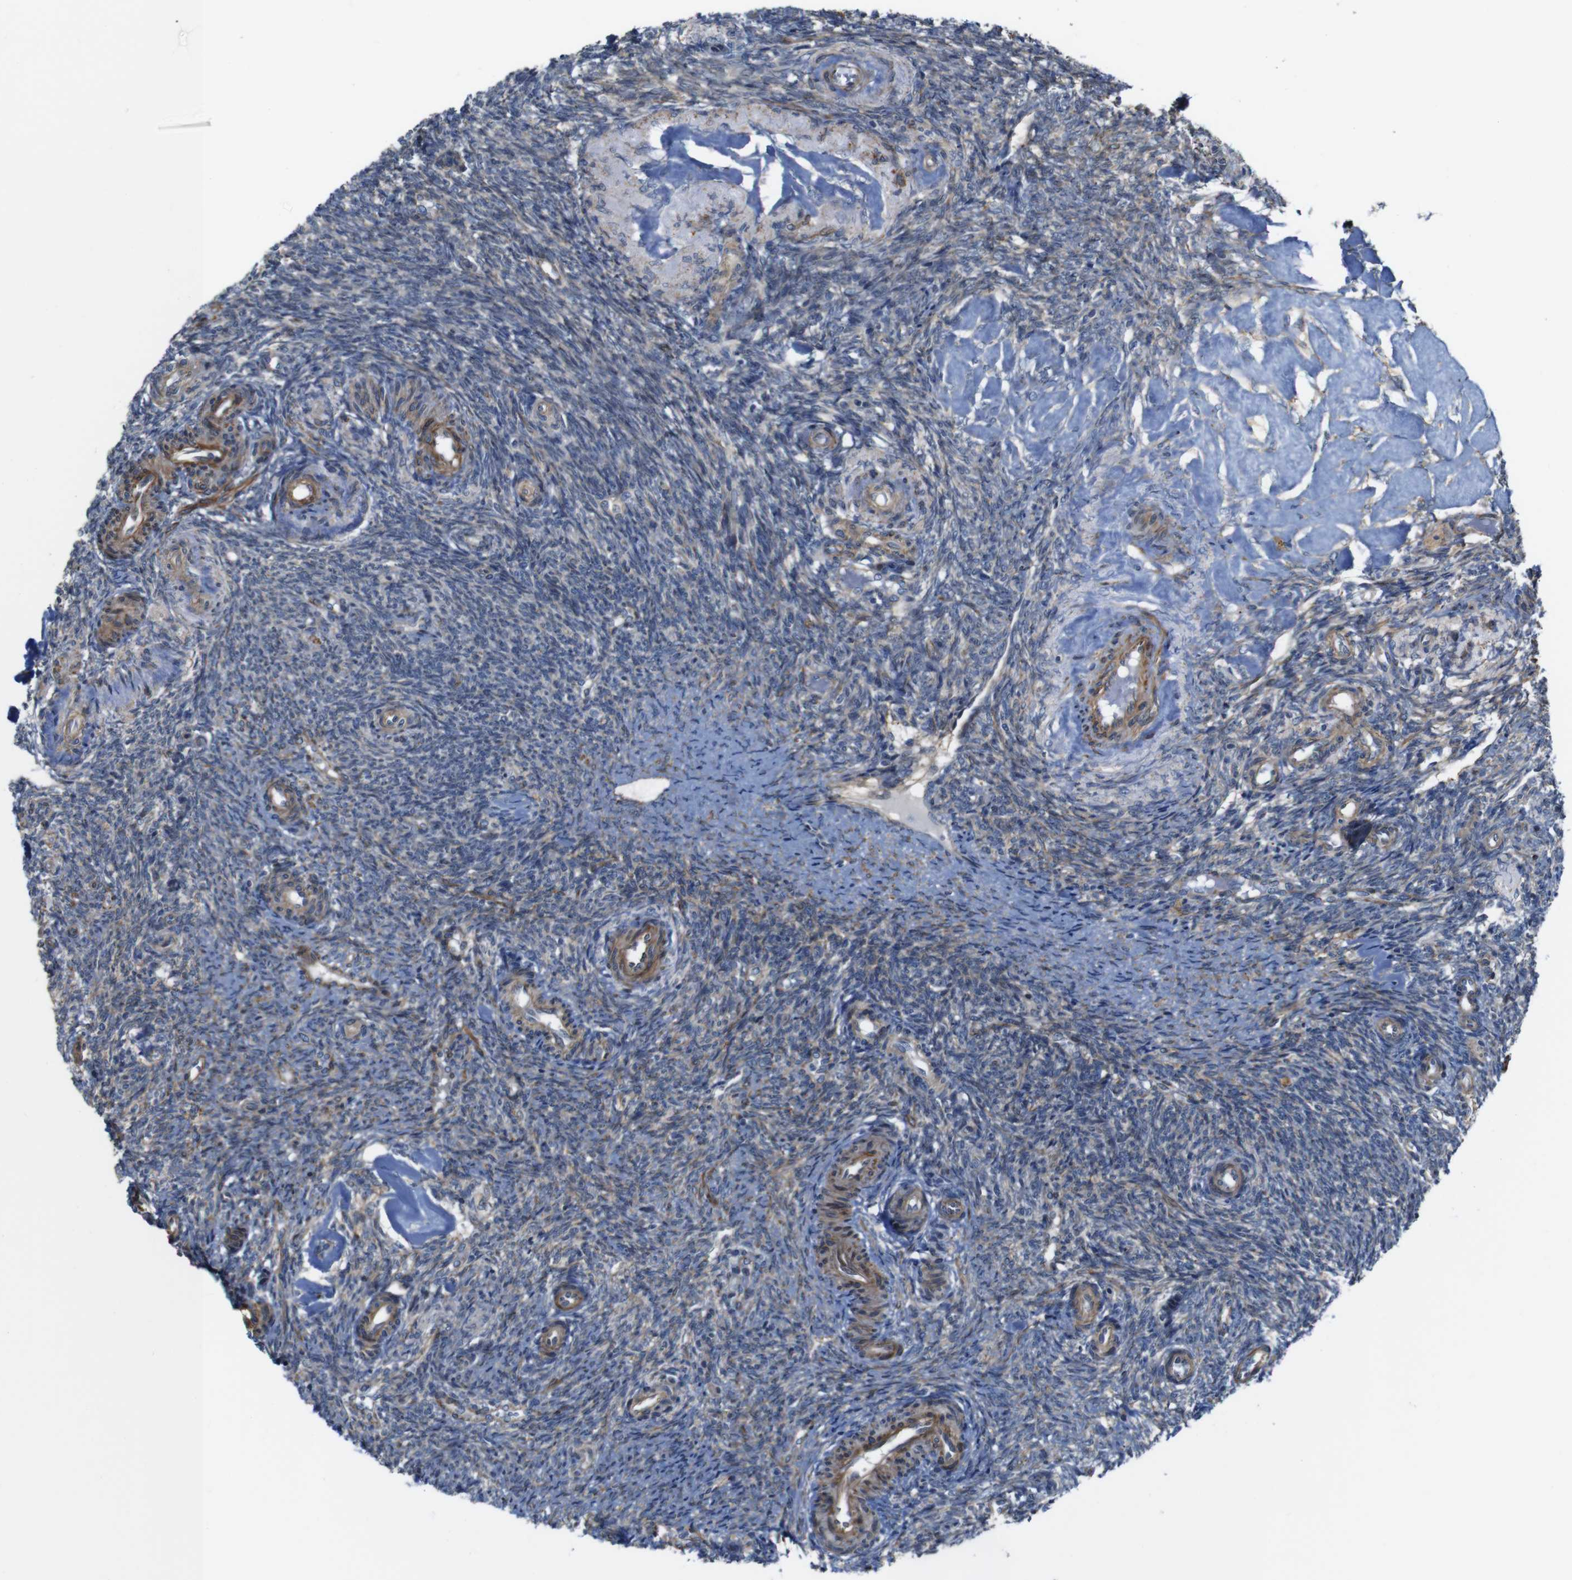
{"staining": {"intensity": "weak", "quantity": ">75%", "location": "cytoplasmic/membranous"}, "tissue": "ovary", "cell_type": "Follicle cells", "image_type": "normal", "snomed": [{"axis": "morphology", "description": "Normal tissue, NOS"}, {"axis": "topography", "description": "Ovary"}], "caption": "Follicle cells exhibit weak cytoplasmic/membranous expression in approximately >75% of cells in unremarkable ovary.", "gene": "GGT7", "patient": {"sex": "female", "age": 41}}